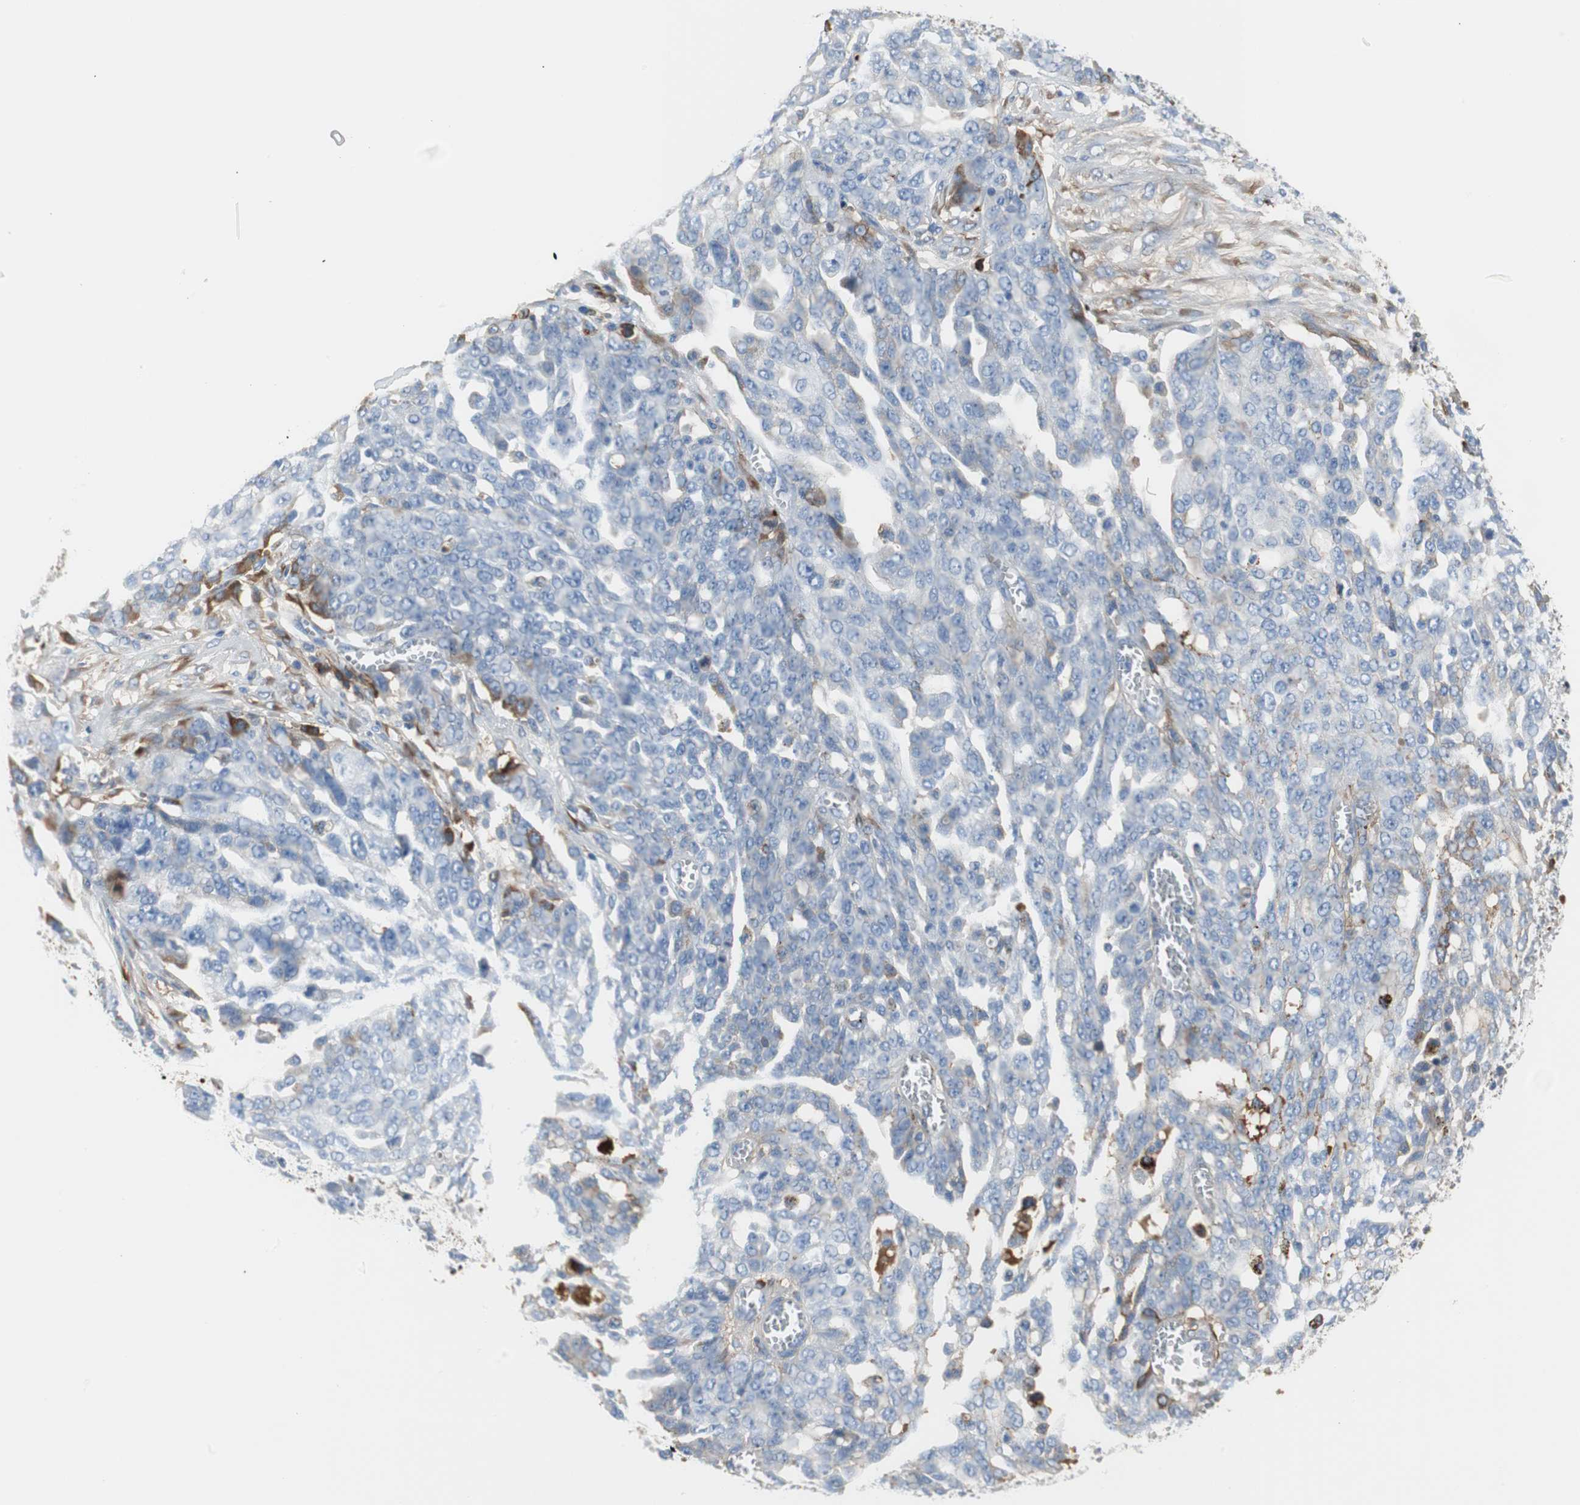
{"staining": {"intensity": "moderate", "quantity": "<25%", "location": "cytoplasmic/membranous"}, "tissue": "ovarian cancer", "cell_type": "Tumor cells", "image_type": "cancer", "snomed": [{"axis": "morphology", "description": "Cystadenocarcinoma, serous, NOS"}, {"axis": "topography", "description": "Soft tissue"}, {"axis": "topography", "description": "Ovary"}], "caption": "Human serous cystadenocarcinoma (ovarian) stained with a protein marker shows moderate staining in tumor cells.", "gene": "APCS", "patient": {"sex": "female", "age": 57}}